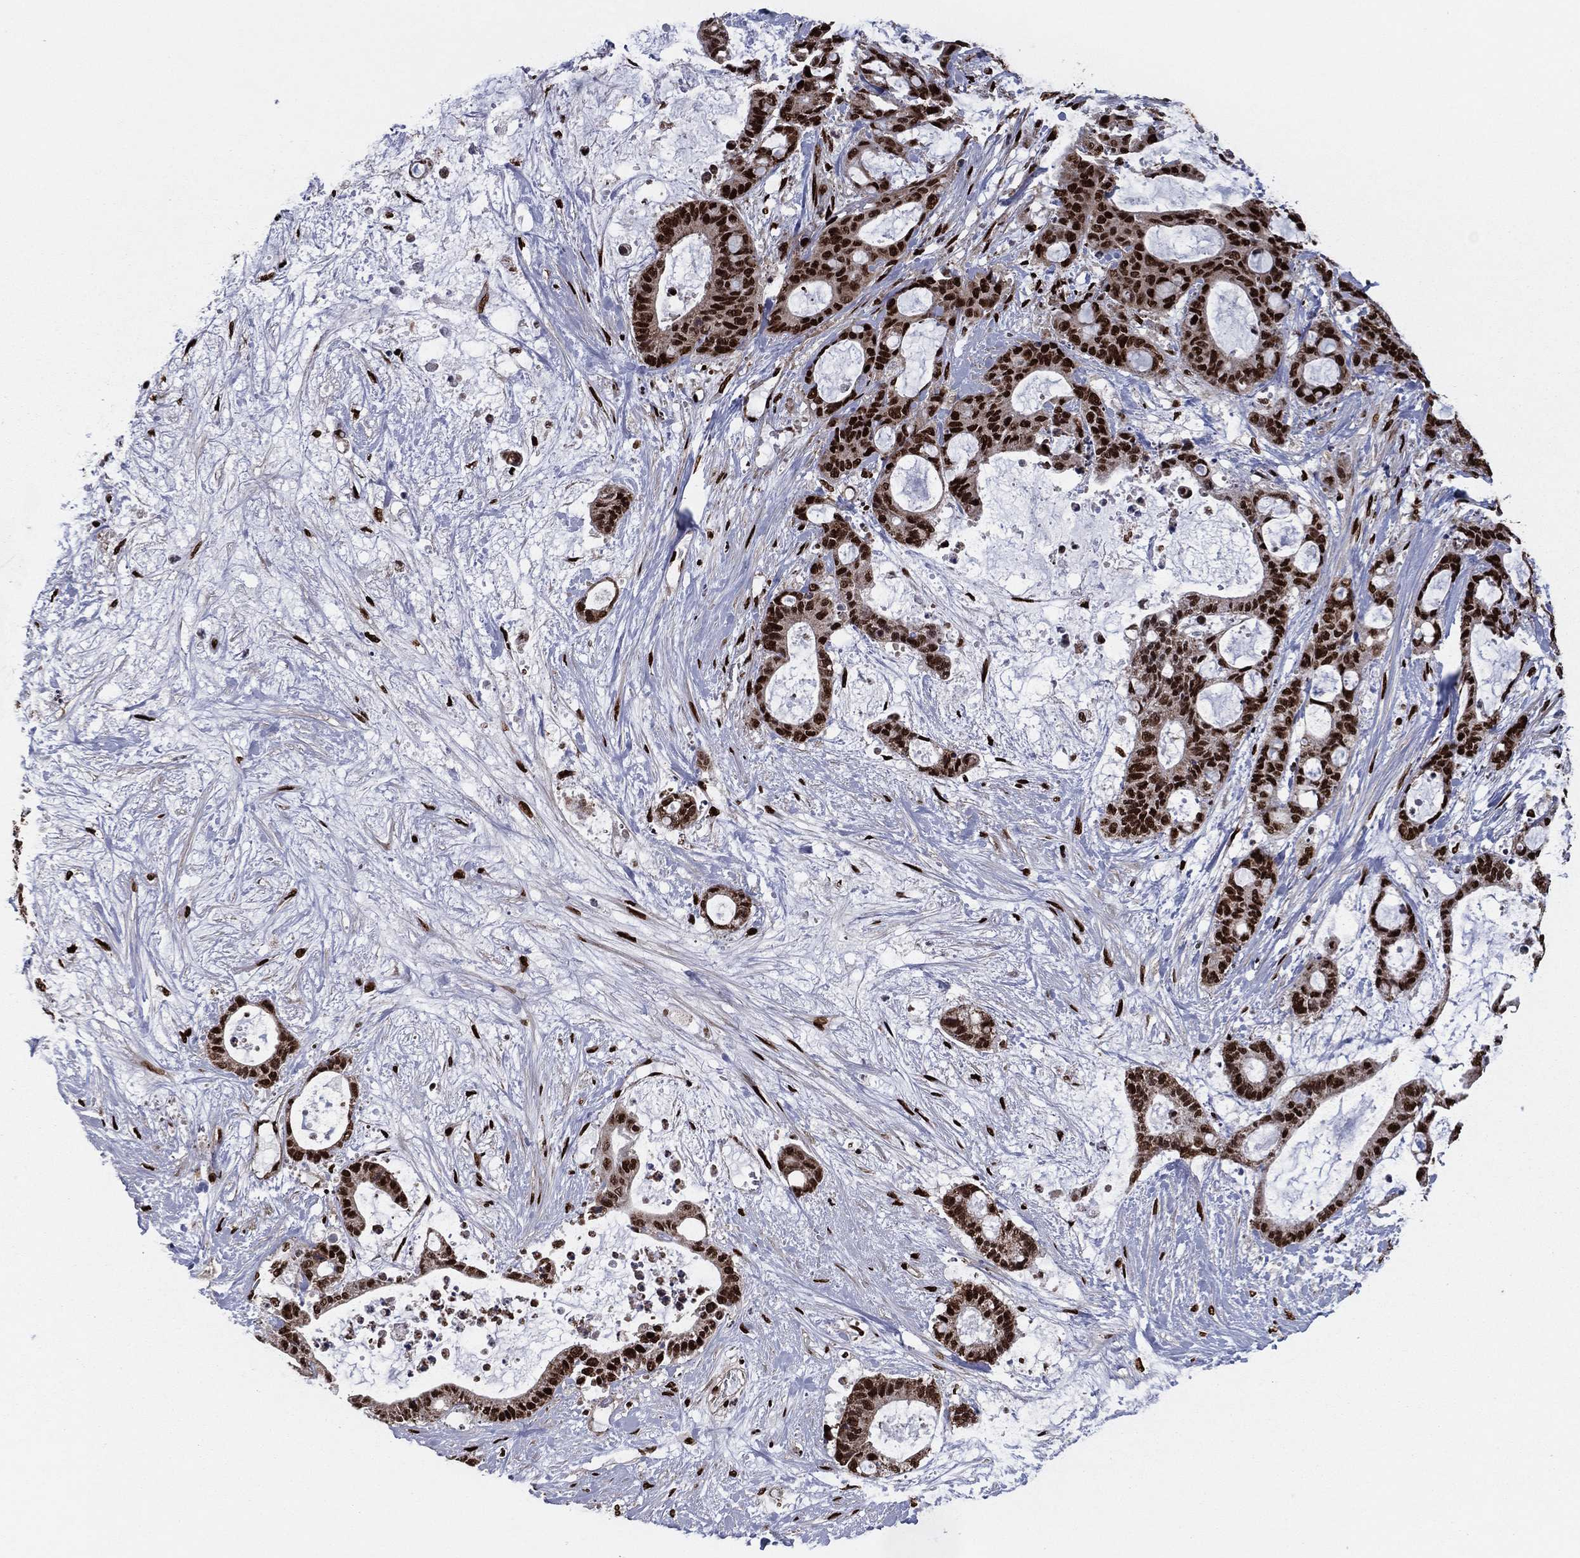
{"staining": {"intensity": "strong", "quantity": ">75%", "location": "nuclear"}, "tissue": "liver cancer", "cell_type": "Tumor cells", "image_type": "cancer", "snomed": [{"axis": "morphology", "description": "Normal tissue, NOS"}, {"axis": "morphology", "description": "Cholangiocarcinoma"}, {"axis": "topography", "description": "Liver"}, {"axis": "topography", "description": "Peripheral nerve tissue"}], "caption": "Tumor cells reveal strong nuclear staining in approximately >75% of cells in liver cancer (cholangiocarcinoma). (DAB IHC with brightfield microscopy, high magnification).", "gene": "TP53BP1", "patient": {"sex": "female", "age": 73}}